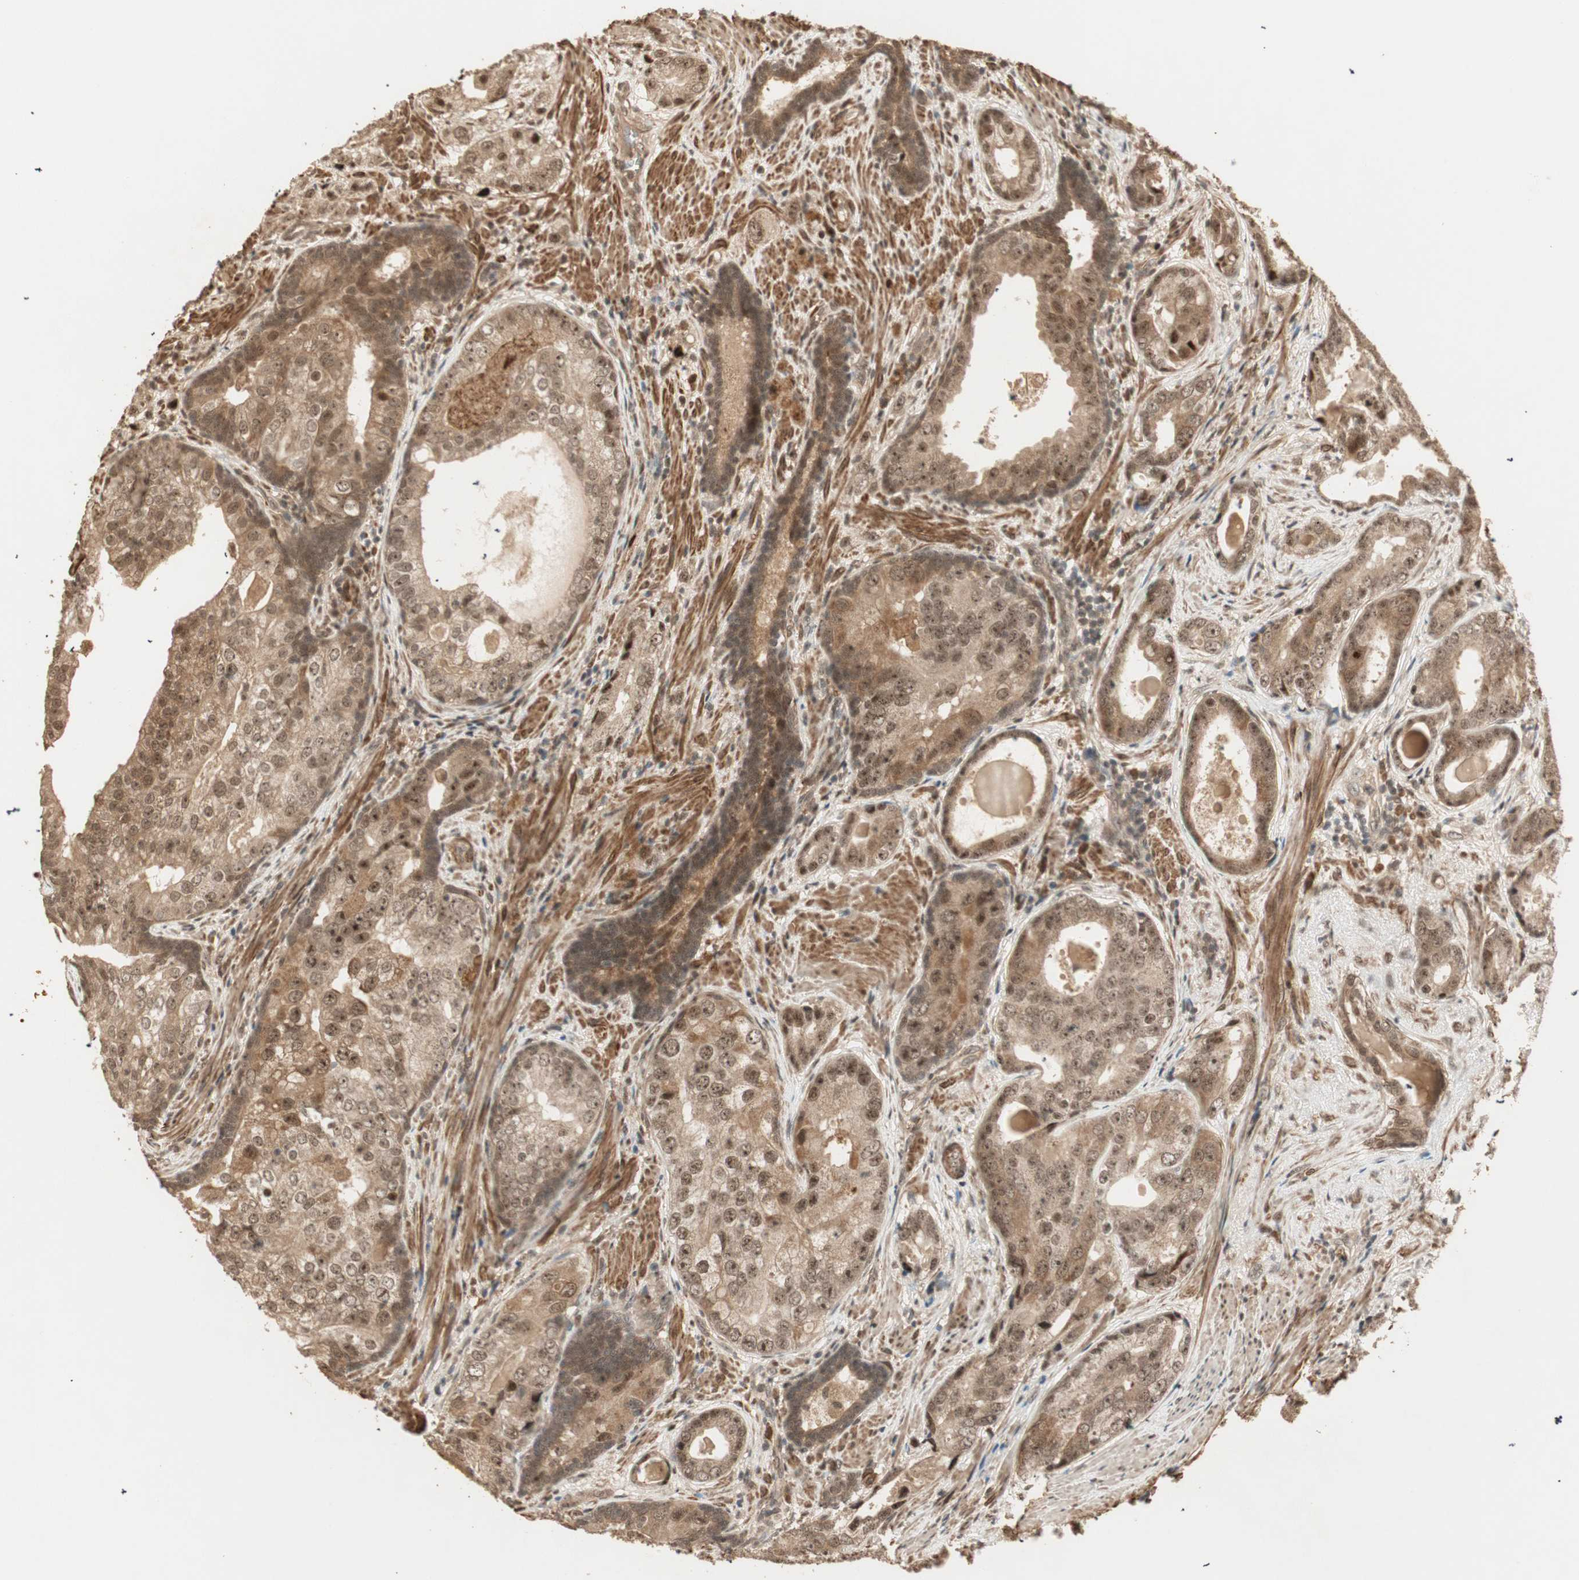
{"staining": {"intensity": "moderate", "quantity": ">75%", "location": "cytoplasmic/membranous,nuclear"}, "tissue": "prostate cancer", "cell_type": "Tumor cells", "image_type": "cancer", "snomed": [{"axis": "morphology", "description": "Adenocarcinoma, High grade"}, {"axis": "topography", "description": "Prostate"}], "caption": "Immunohistochemistry (IHC) of human prostate cancer shows medium levels of moderate cytoplasmic/membranous and nuclear expression in about >75% of tumor cells. The staining was performed using DAB (3,3'-diaminobenzidine), with brown indicating positive protein expression. Nuclei are stained blue with hematoxylin.", "gene": "ZSCAN31", "patient": {"sex": "male", "age": 66}}